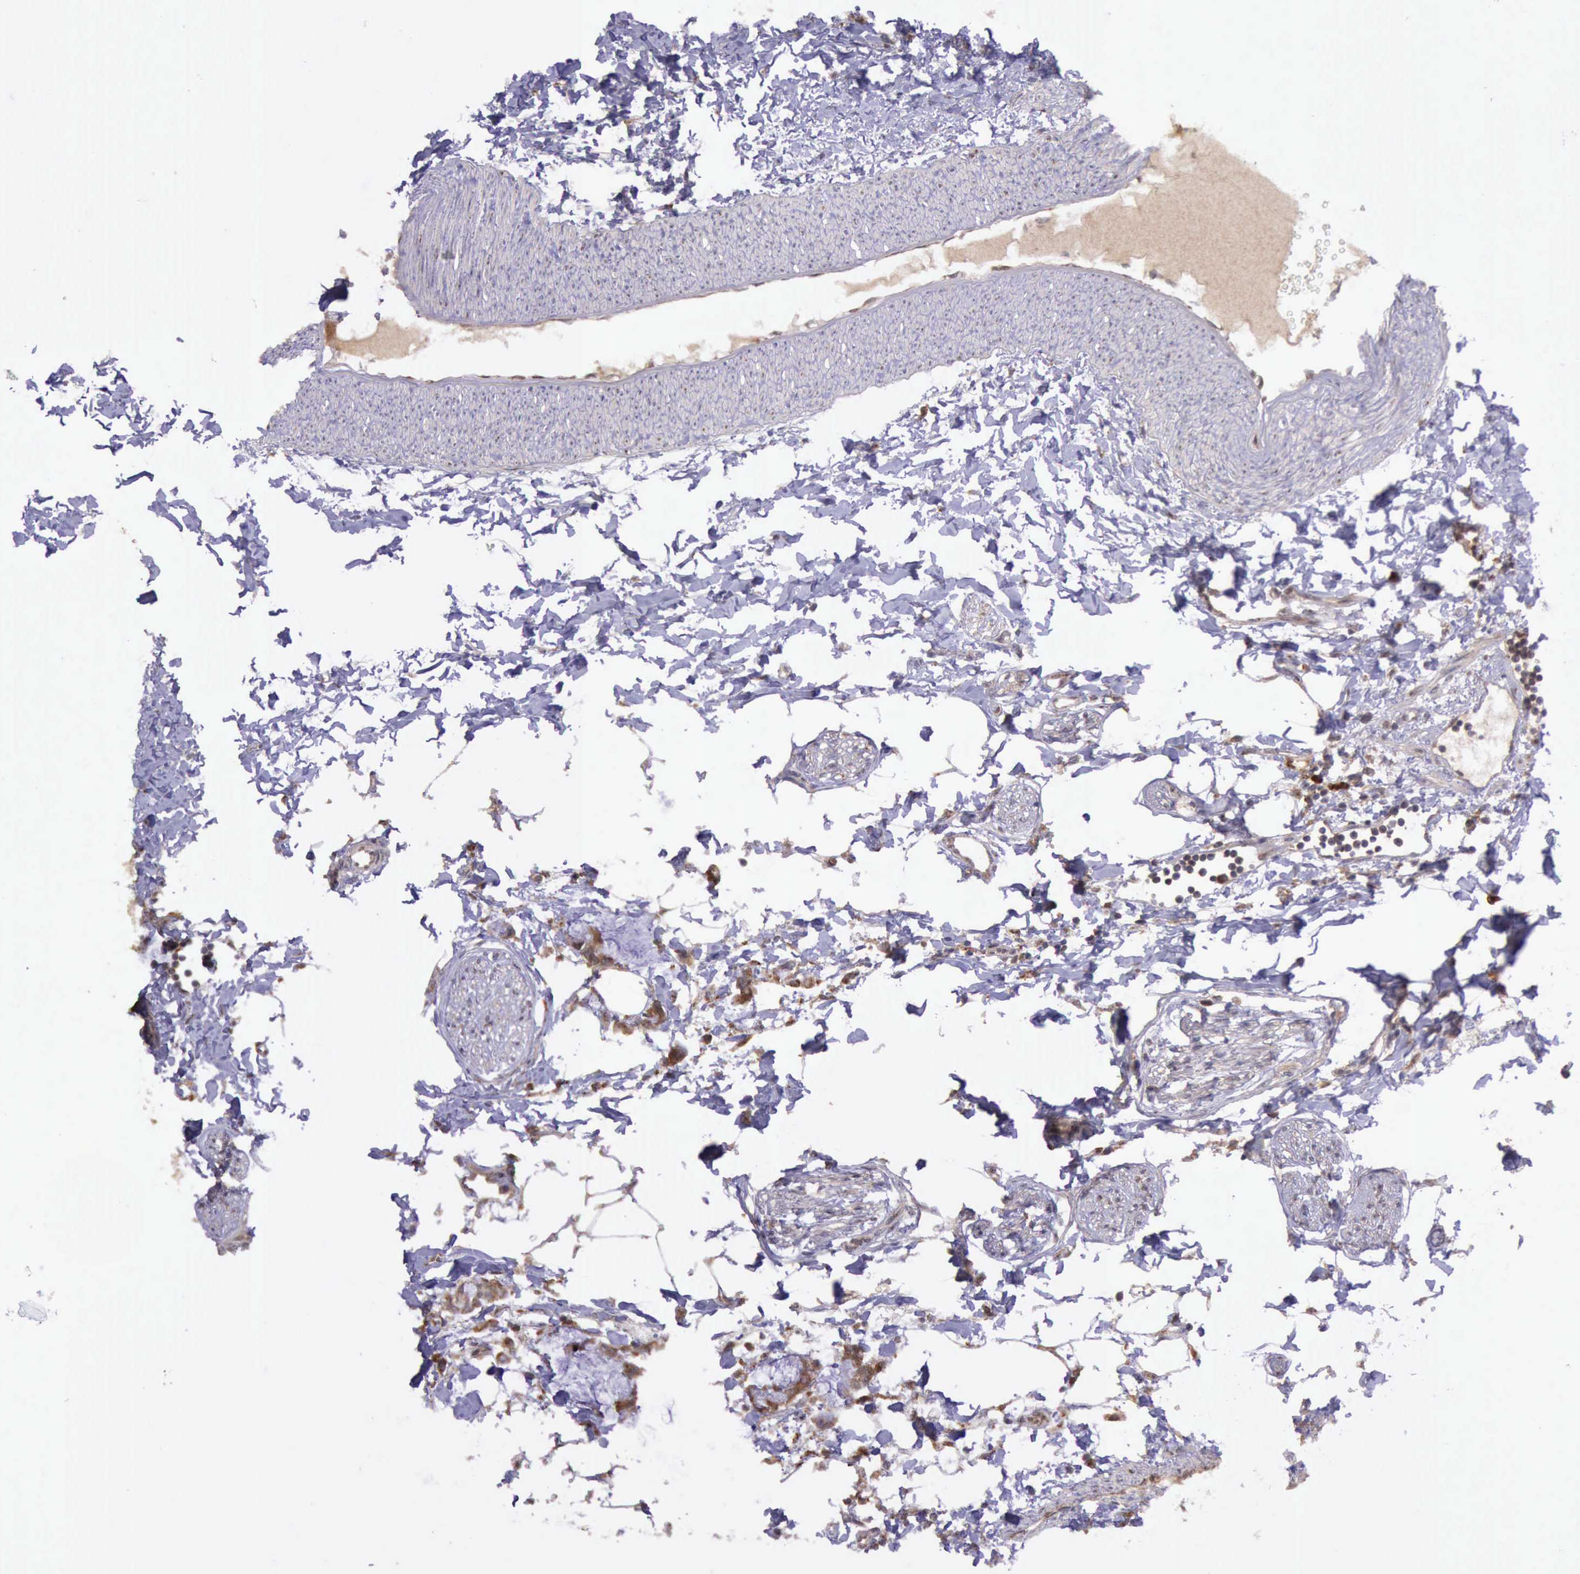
{"staining": {"intensity": "moderate", "quantity": ">75%", "location": "cytoplasmic/membranous"}, "tissue": "colorectal cancer", "cell_type": "Tumor cells", "image_type": "cancer", "snomed": [{"axis": "morphology", "description": "Normal tissue, NOS"}, {"axis": "morphology", "description": "Adenocarcinoma, NOS"}, {"axis": "topography", "description": "Colon"}, {"axis": "topography", "description": "Peripheral nerve tissue"}], "caption": "High-magnification brightfield microscopy of adenocarcinoma (colorectal) stained with DAB (3,3'-diaminobenzidine) (brown) and counterstained with hematoxylin (blue). tumor cells exhibit moderate cytoplasmic/membranous expression is identified in approximately>75% of cells.", "gene": "ARMCX3", "patient": {"sex": "male", "age": 14}}